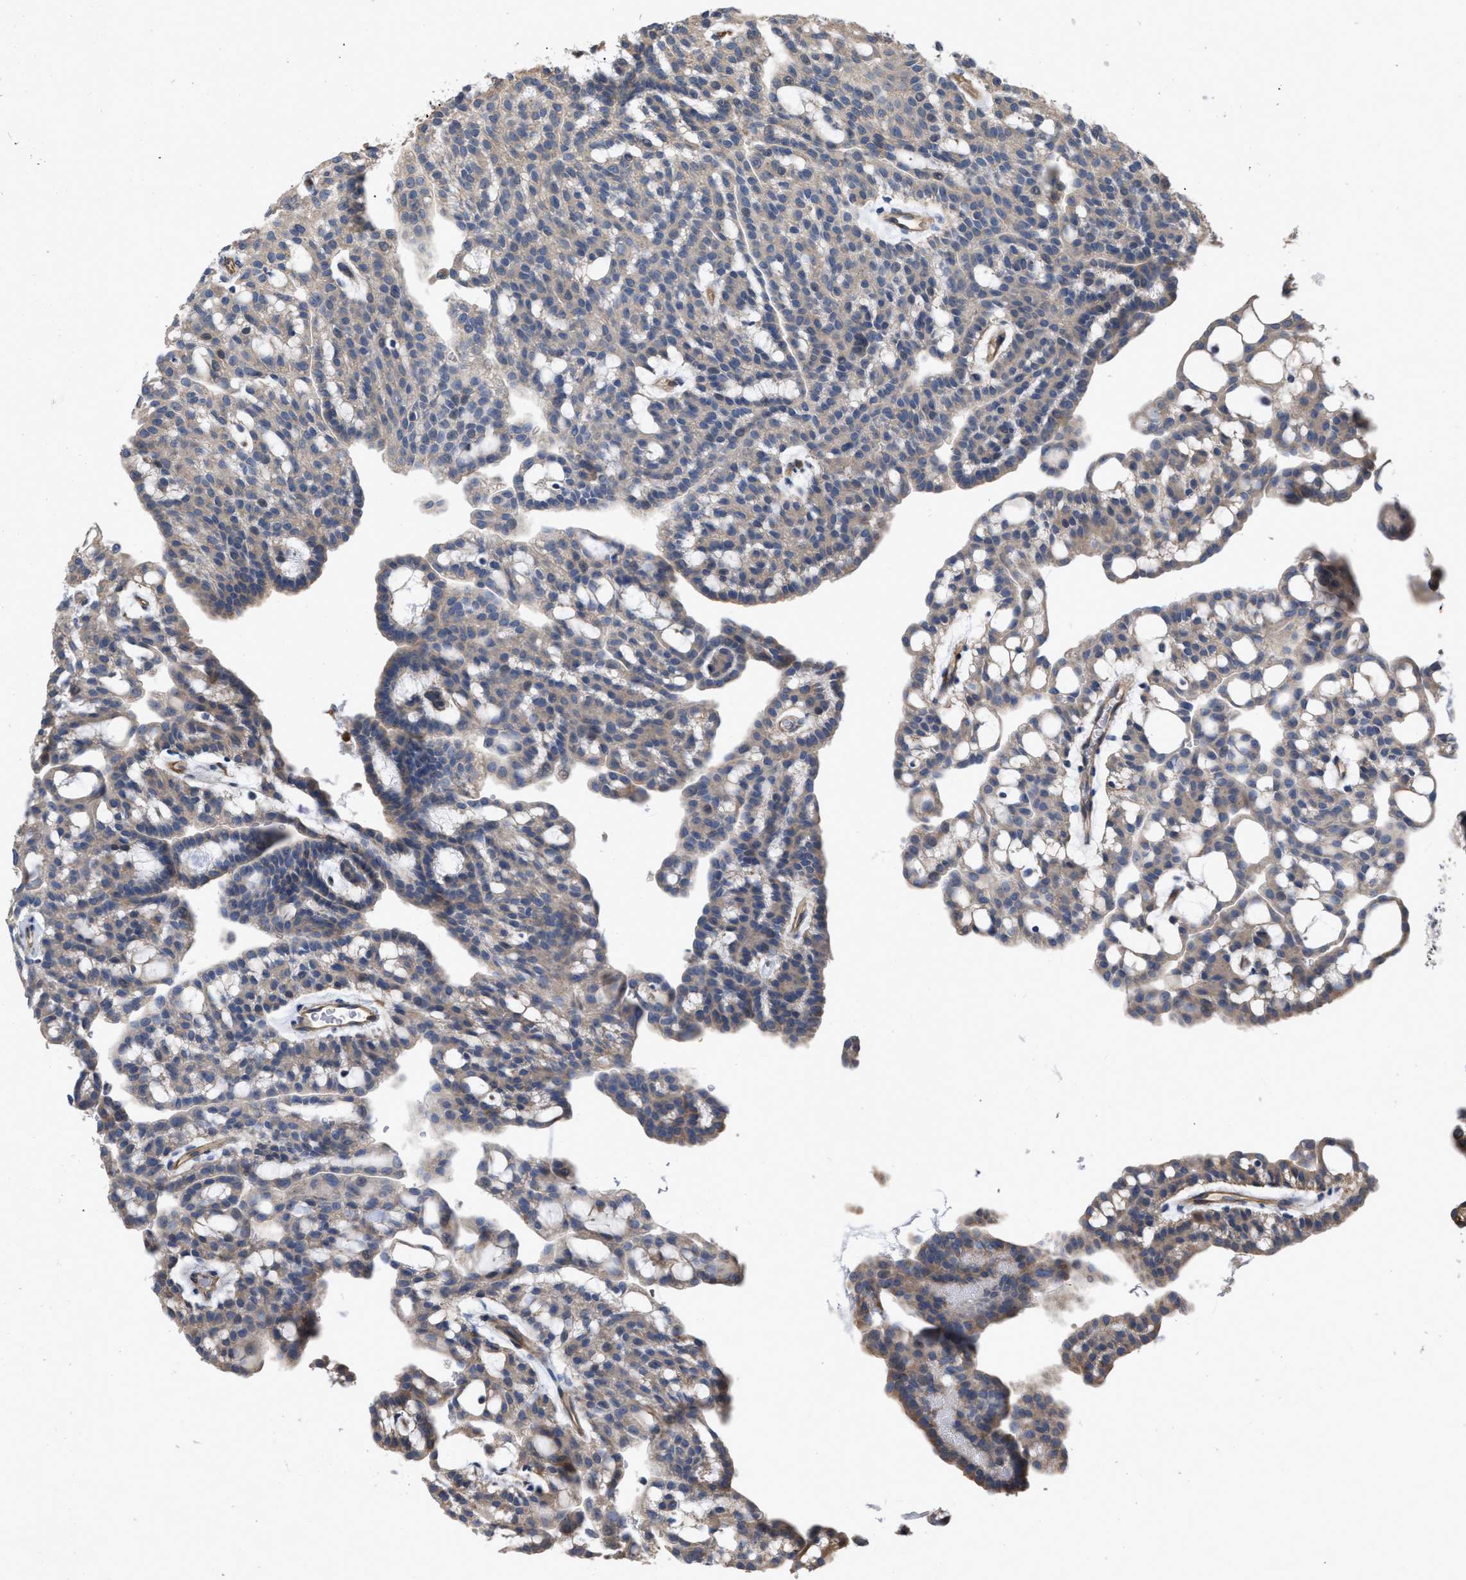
{"staining": {"intensity": "weak", "quantity": "<25%", "location": "cytoplasmic/membranous"}, "tissue": "renal cancer", "cell_type": "Tumor cells", "image_type": "cancer", "snomed": [{"axis": "morphology", "description": "Adenocarcinoma, NOS"}, {"axis": "topography", "description": "Kidney"}], "caption": "This is an immunohistochemistry (IHC) histopathology image of renal adenocarcinoma. There is no staining in tumor cells.", "gene": "SLC4A11", "patient": {"sex": "male", "age": 63}}